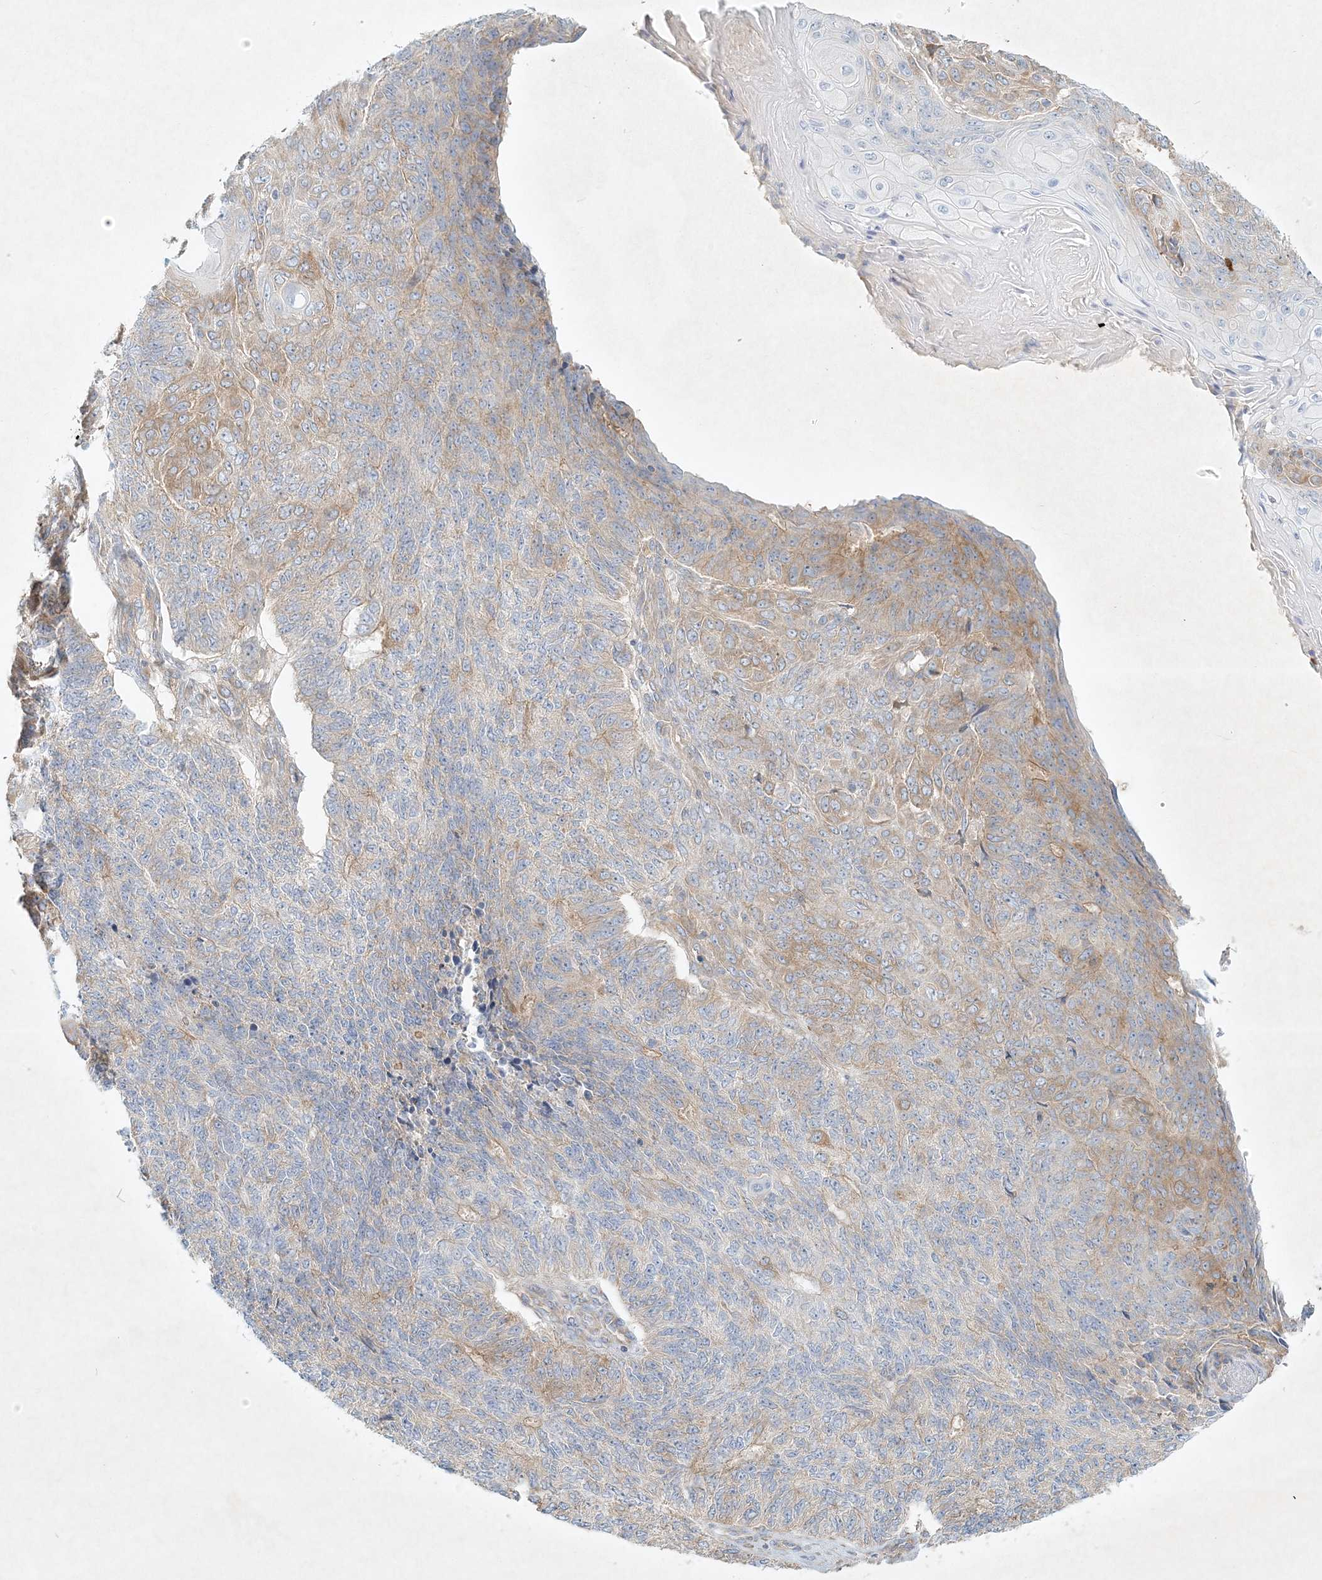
{"staining": {"intensity": "moderate", "quantity": "<25%", "location": "cytoplasmic/membranous"}, "tissue": "endometrial cancer", "cell_type": "Tumor cells", "image_type": "cancer", "snomed": [{"axis": "morphology", "description": "Adenocarcinoma, NOS"}, {"axis": "topography", "description": "Endometrium"}], "caption": "A micrograph of human endometrial cancer stained for a protein reveals moderate cytoplasmic/membranous brown staining in tumor cells.", "gene": "STK11IP", "patient": {"sex": "female", "age": 32}}